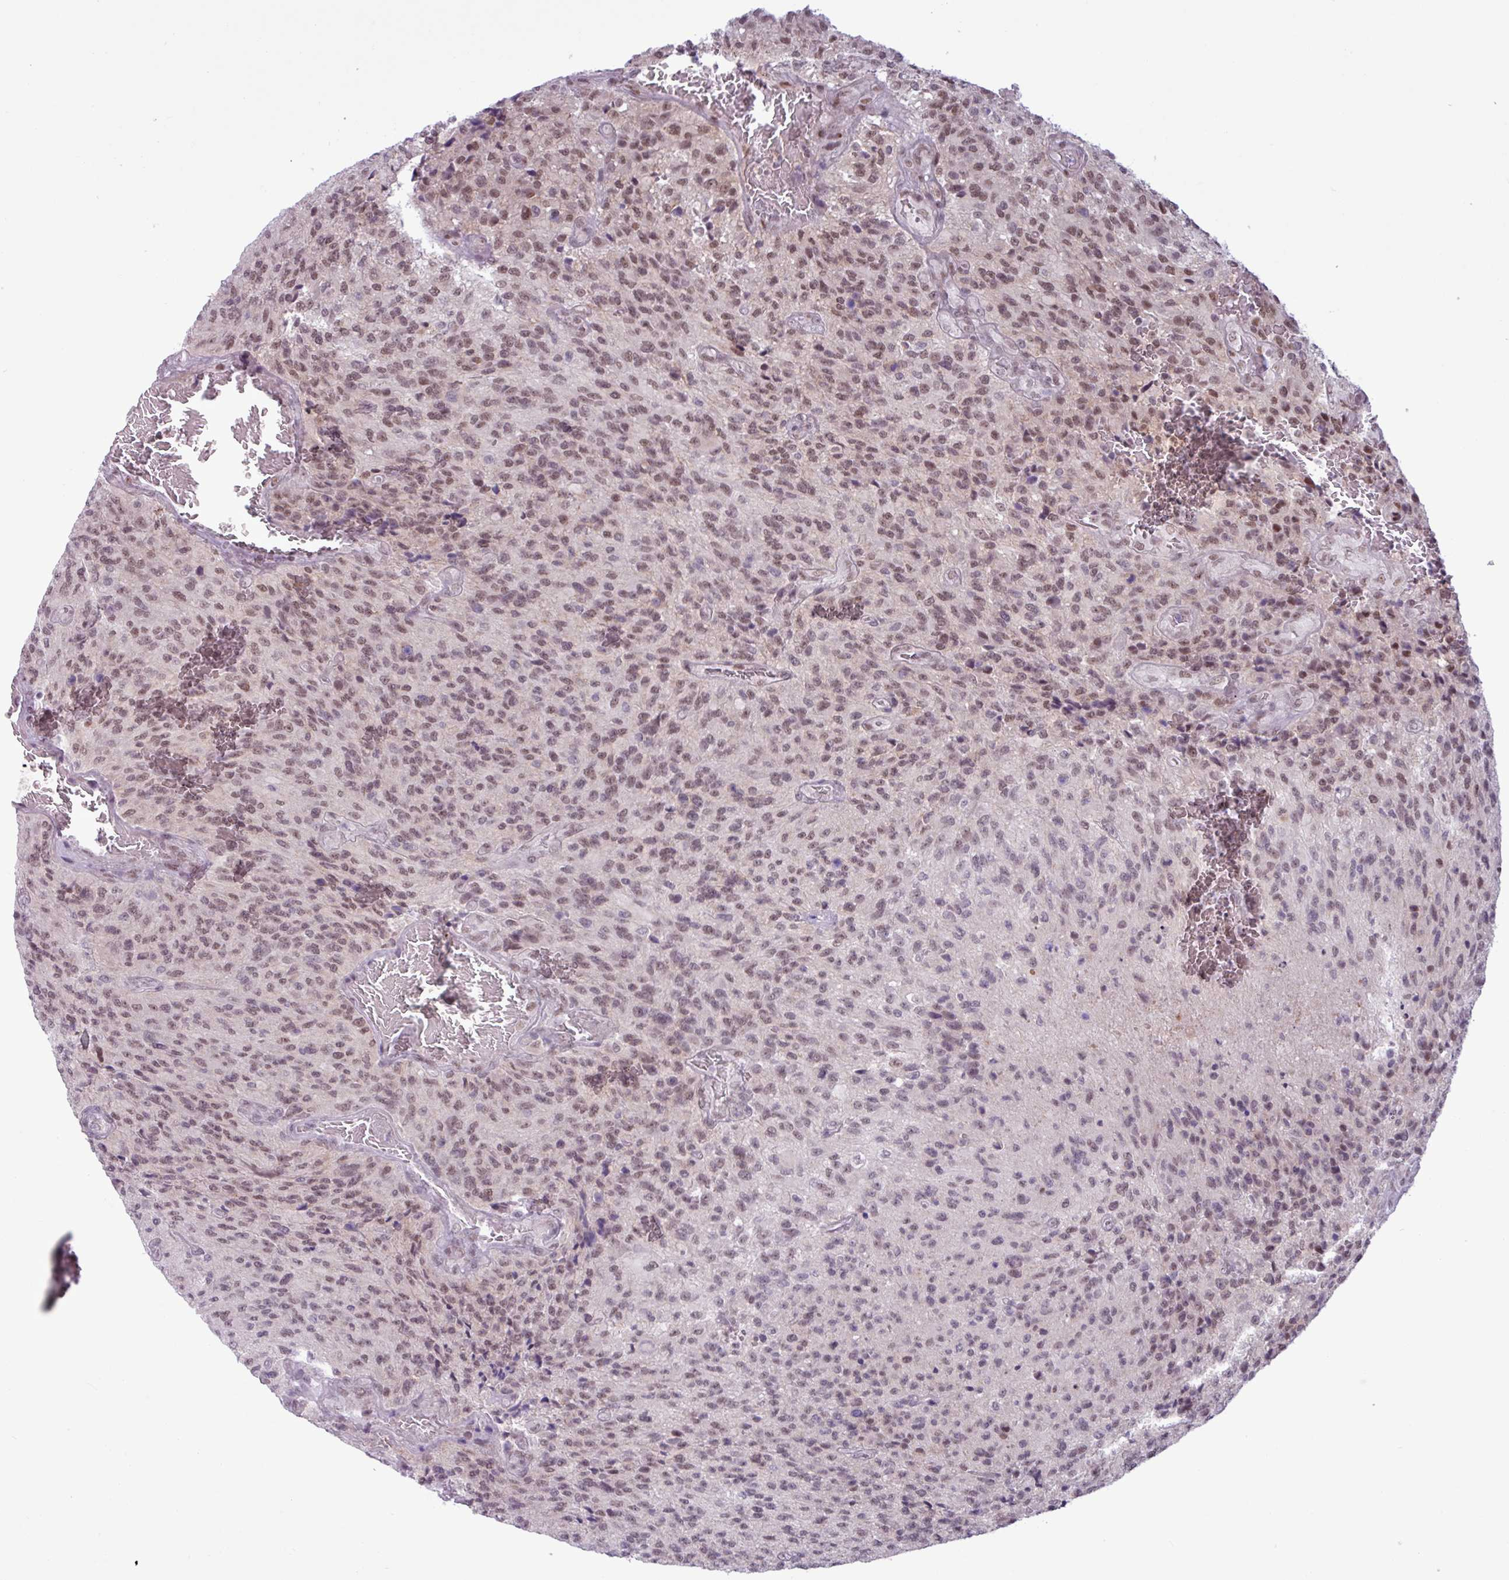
{"staining": {"intensity": "moderate", "quantity": ">75%", "location": "nuclear"}, "tissue": "glioma", "cell_type": "Tumor cells", "image_type": "cancer", "snomed": [{"axis": "morphology", "description": "Normal tissue, NOS"}, {"axis": "morphology", "description": "Glioma, malignant, High grade"}, {"axis": "topography", "description": "Cerebral cortex"}], "caption": "A medium amount of moderate nuclear positivity is identified in about >75% of tumor cells in high-grade glioma (malignant) tissue.", "gene": "NOTCH2", "patient": {"sex": "male", "age": 56}}